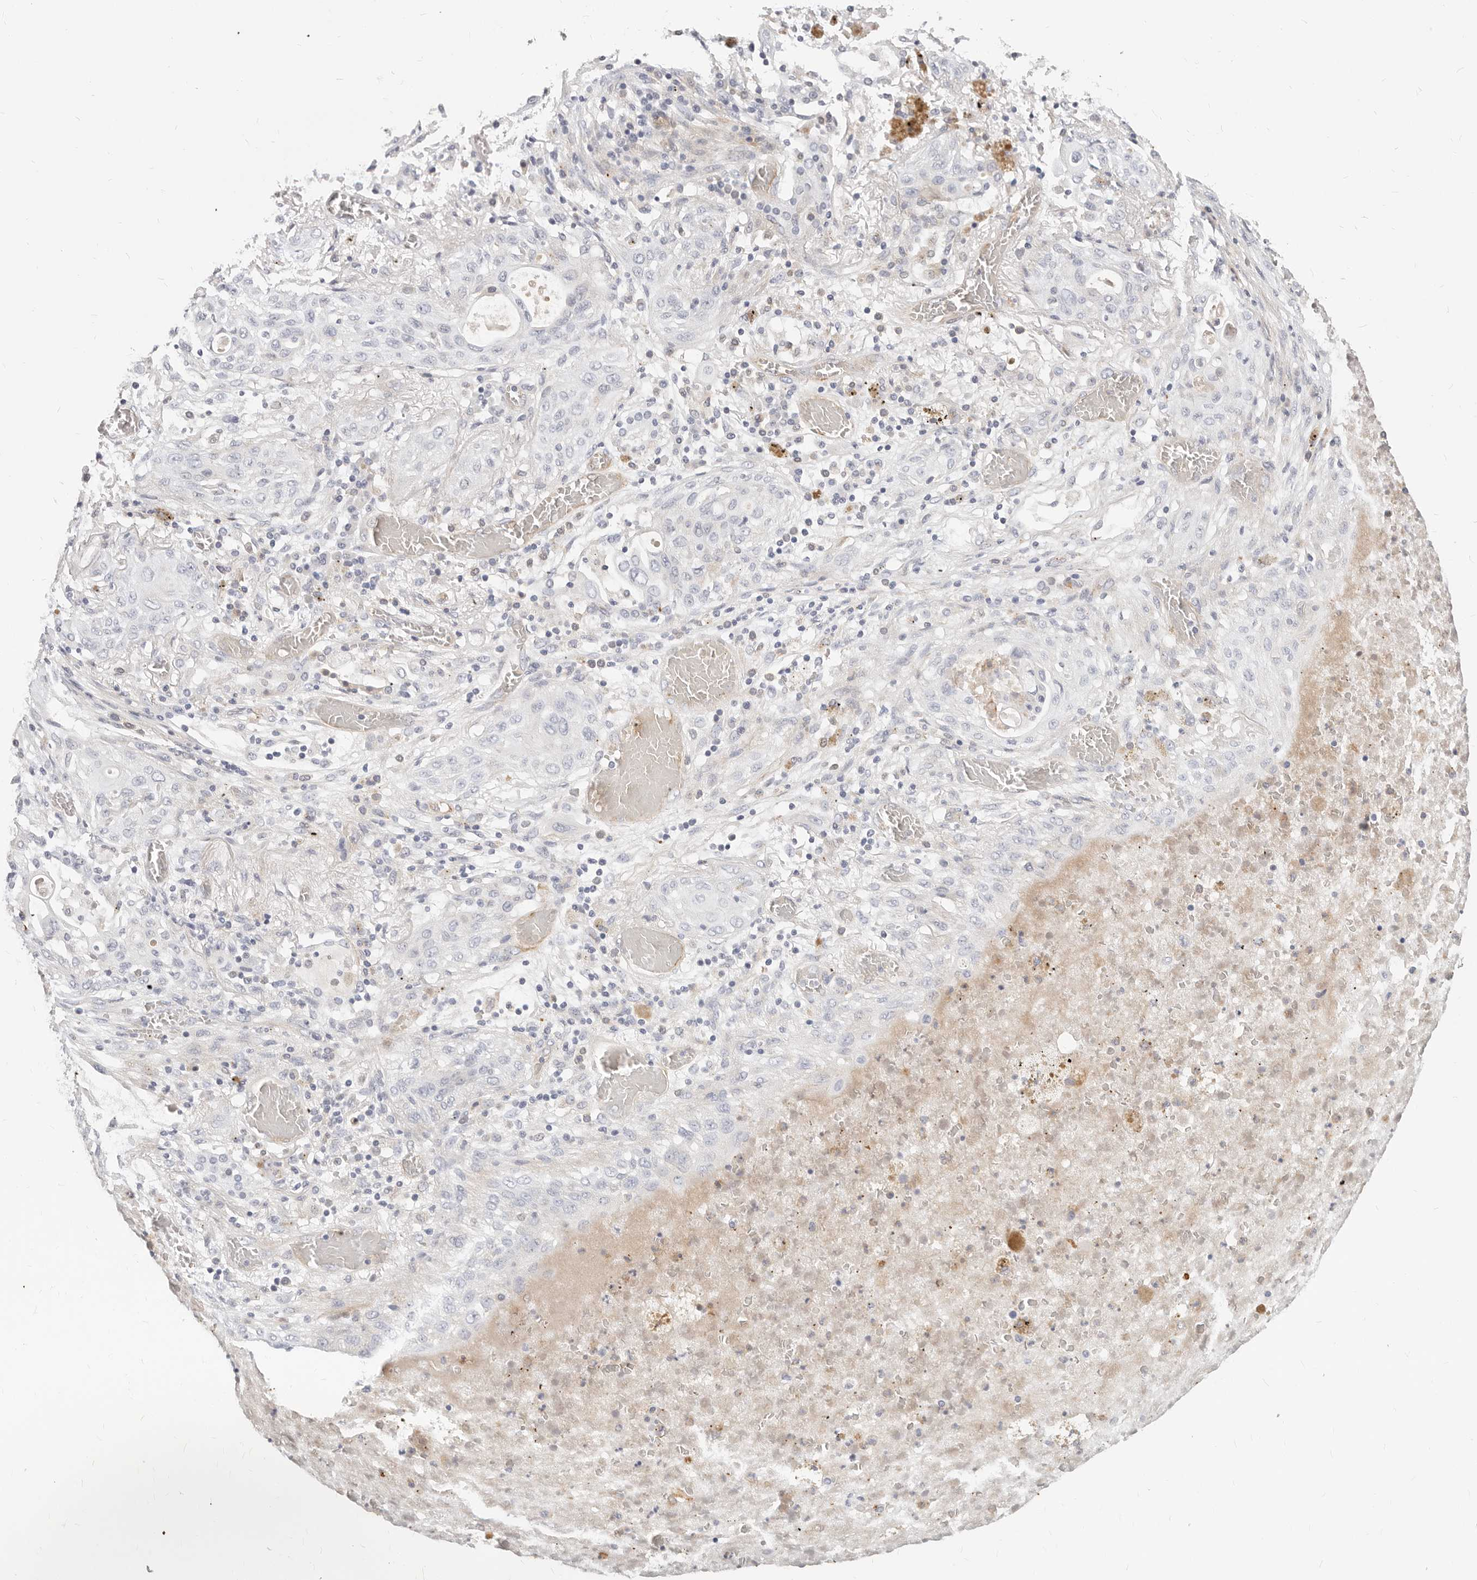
{"staining": {"intensity": "negative", "quantity": "none", "location": "none"}, "tissue": "lung cancer", "cell_type": "Tumor cells", "image_type": "cancer", "snomed": [{"axis": "morphology", "description": "Squamous cell carcinoma, NOS"}, {"axis": "topography", "description": "Lung"}], "caption": "Human lung cancer stained for a protein using immunohistochemistry (IHC) reveals no expression in tumor cells.", "gene": "ZRANB1", "patient": {"sex": "female", "age": 47}}